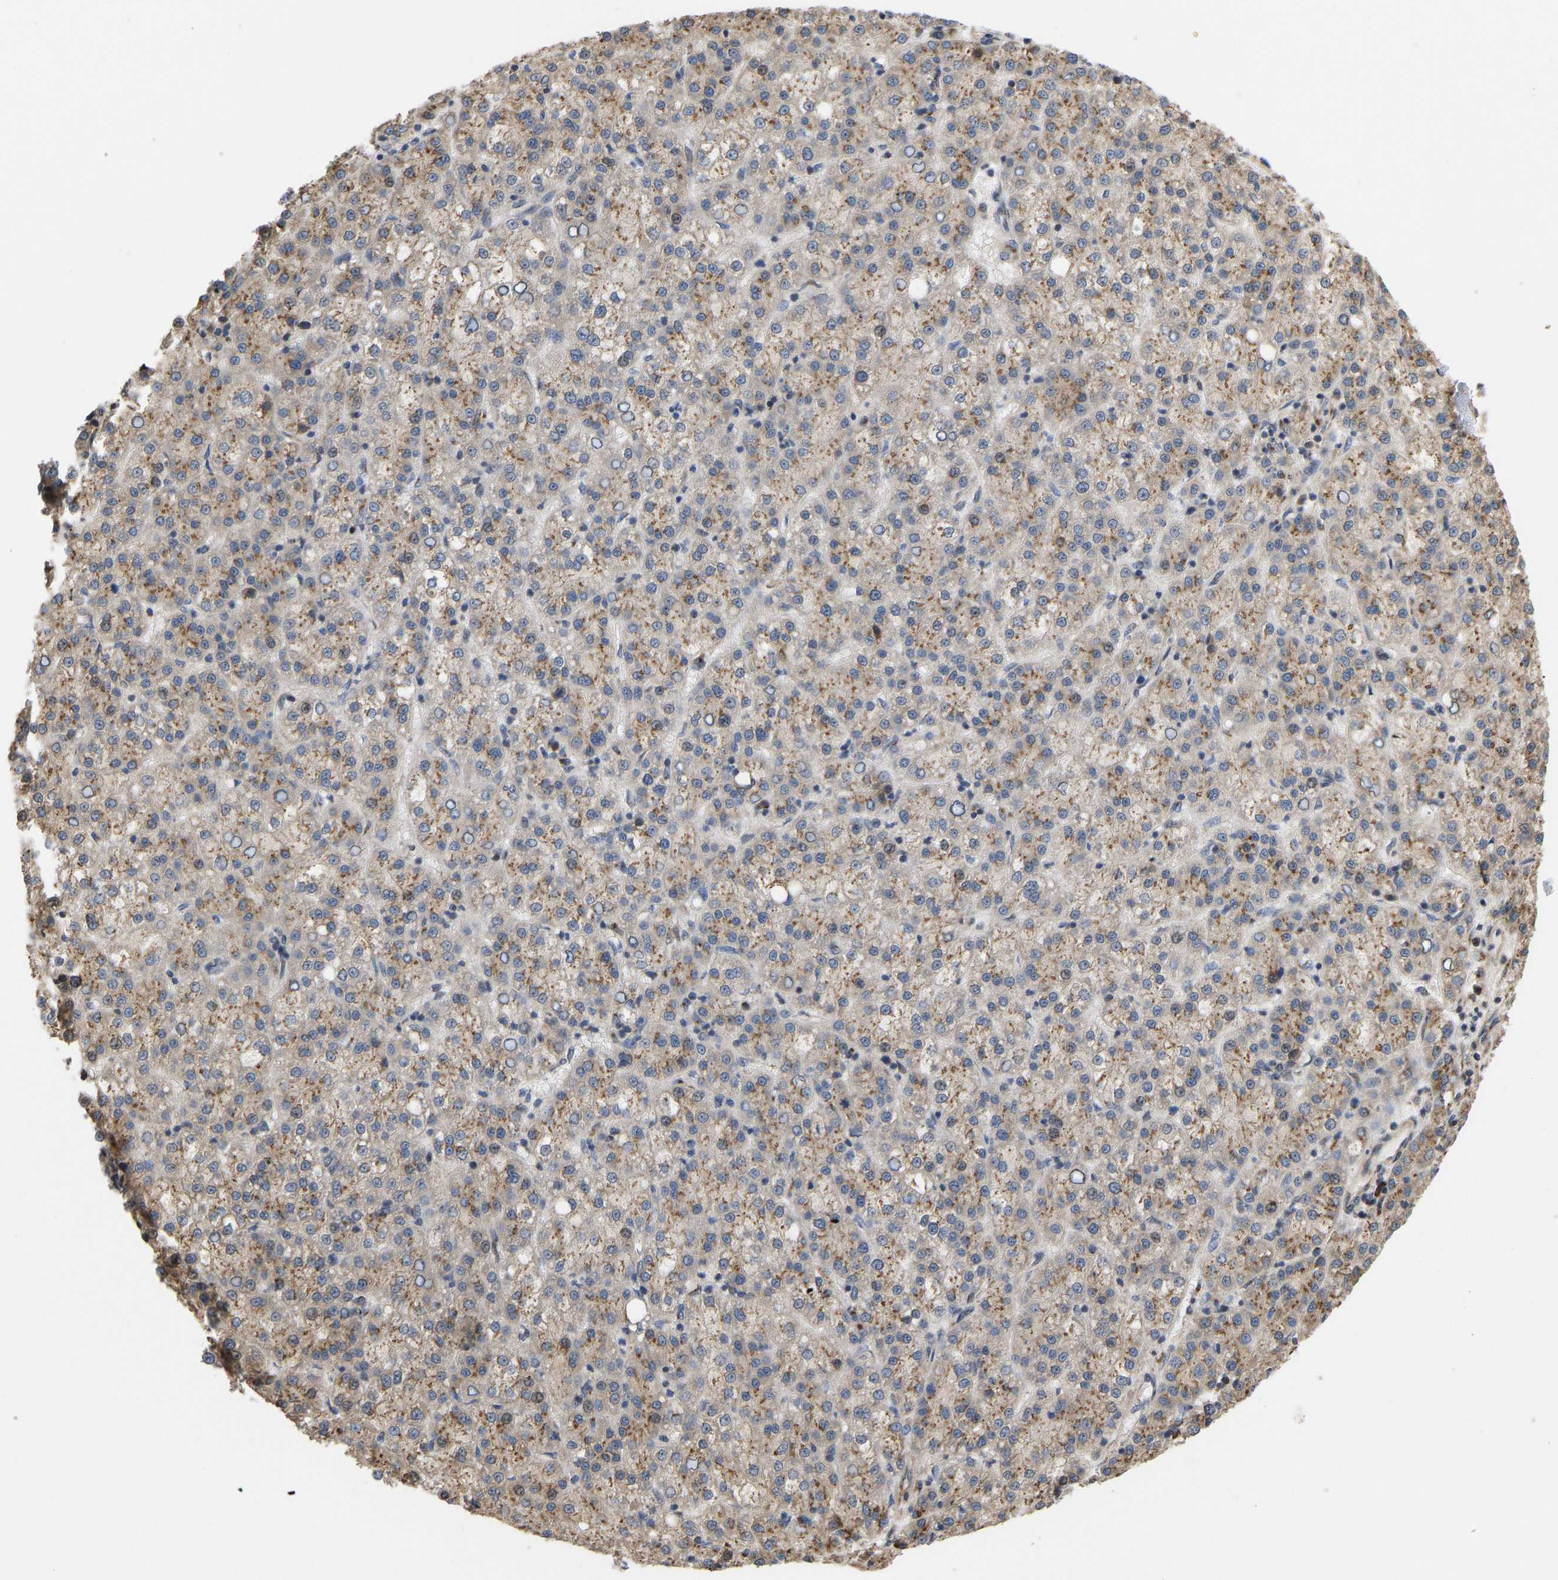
{"staining": {"intensity": "moderate", "quantity": ">75%", "location": "cytoplasmic/membranous"}, "tissue": "liver cancer", "cell_type": "Tumor cells", "image_type": "cancer", "snomed": [{"axis": "morphology", "description": "Carcinoma, Hepatocellular, NOS"}, {"axis": "topography", "description": "Liver"}], "caption": "Liver cancer tissue displays moderate cytoplasmic/membranous staining in approximately >75% of tumor cells, visualized by immunohistochemistry.", "gene": "YIPF4", "patient": {"sex": "female", "age": 58}}